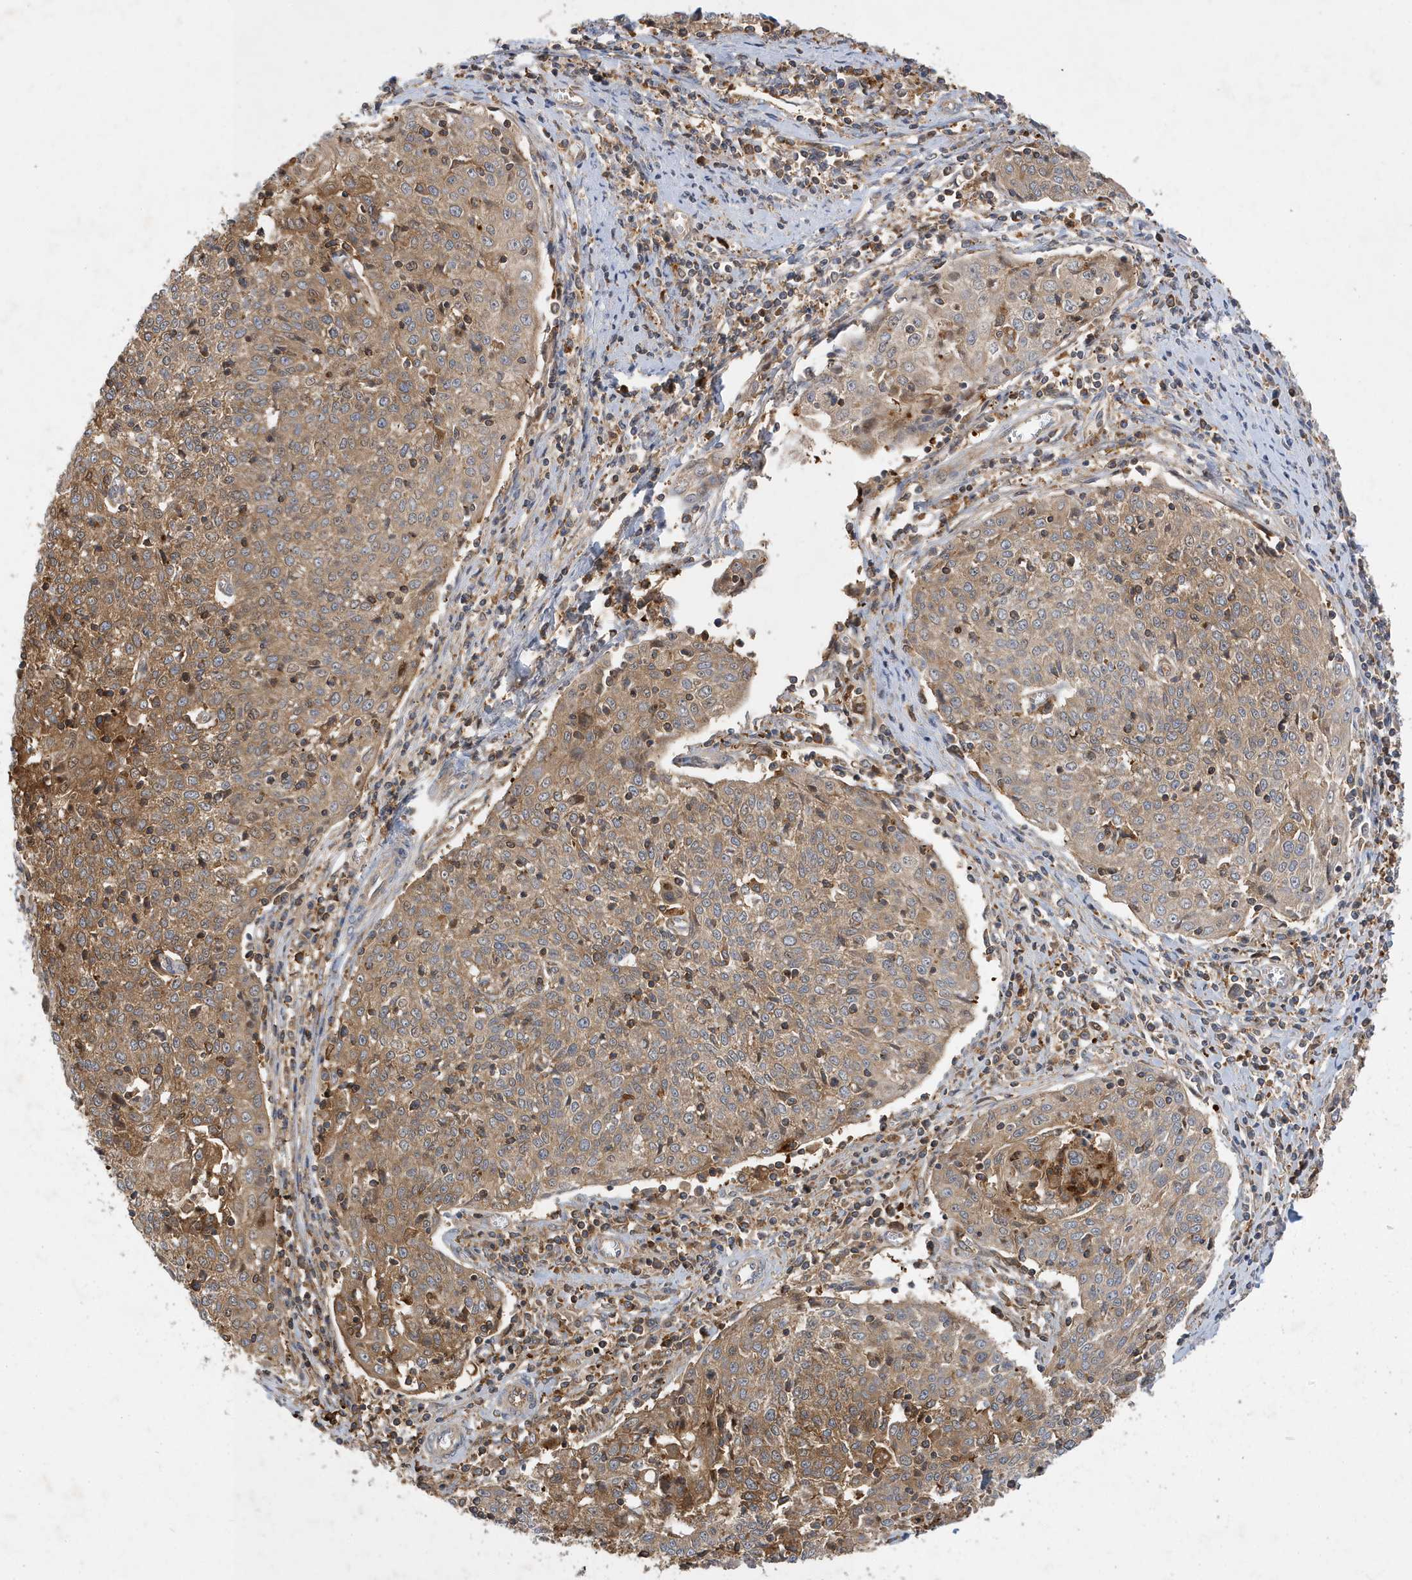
{"staining": {"intensity": "moderate", "quantity": ">75%", "location": "cytoplasmic/membranous"}, "tissue": "cervical cancer", "cell_type": "Tumor cells", "image_type": "cancer", "snomed": [{"axis": "morphology", "description": "Squamous cell carcinoma, NOS"}, {"axis": "topography", "description": "Cervix"}], "caption": "A high-resolution histopathology image shows immunohistochemistry (IHC) staining of squamous cell carcinoma (cervical), which reveals moderate cytoplasmic/membranous staining in about >75% of tumor cells.", "gene": "LAPTM4A", "patient": {"sex": "female", "age": 48}}